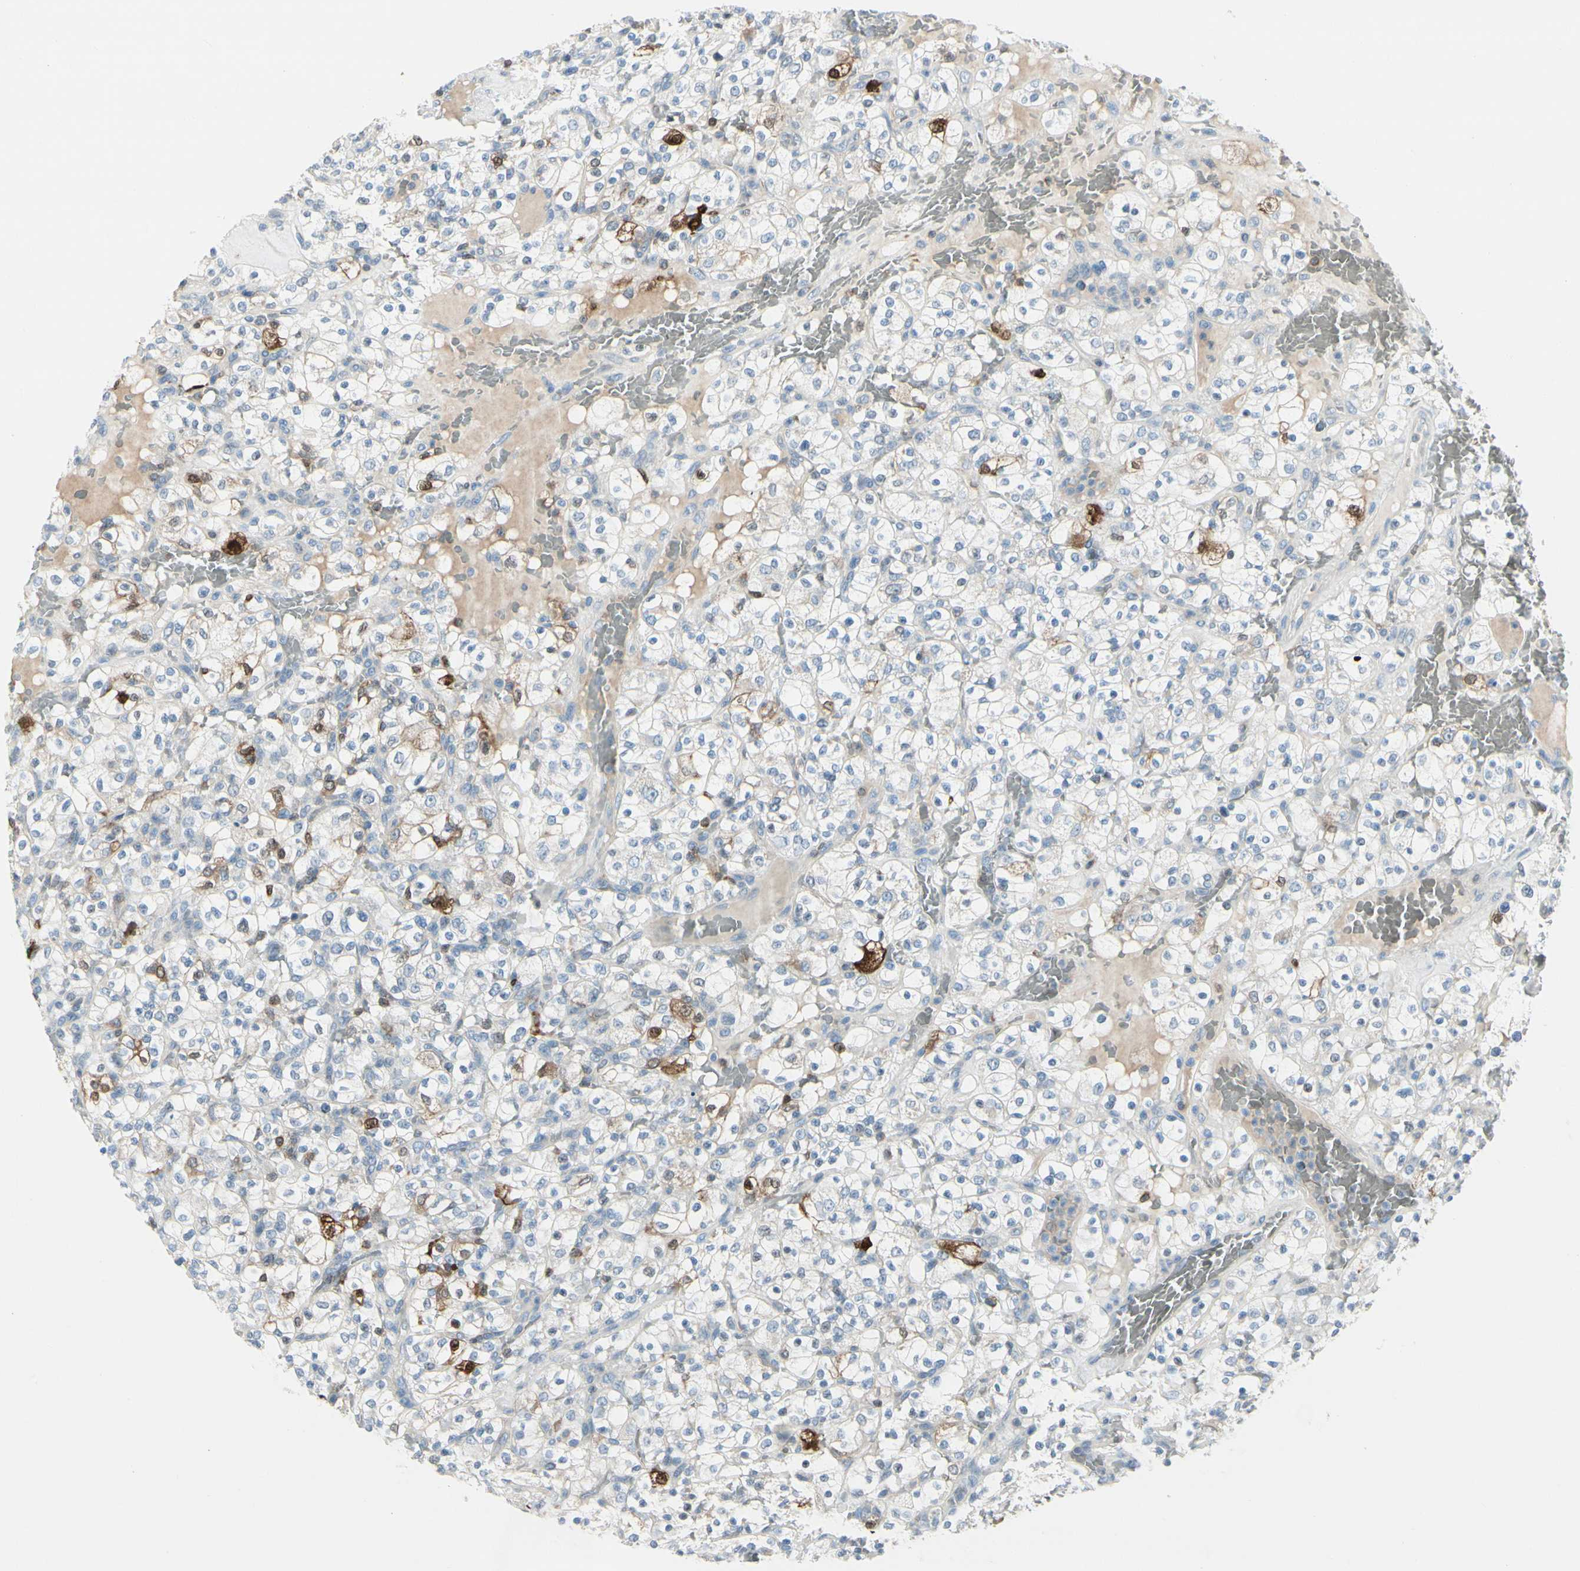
{"staining": {"intensity": "moderate", "quantity": "<25%", "location": "cytoplasmic/membranous"}, "tissue": "renal cancer", "cell_type": "Tumor cells", "image_type": "cancer", "snomed": [{"axis": "morphology", "description": "Normal tissue, NOS"}, {"axis": "morphology", "description": "Adenocarcinoma, NOS"}, {"axis": "topography", "description": "Kidney"}], "caption": "This is an image of immunohistochemistry staining of renal cancer, which shows moderate staining in the cytoplasmic/membranous of tumor cells.", "gene": "TRAF1", "patient": {"sex": "female", "age": 72}}